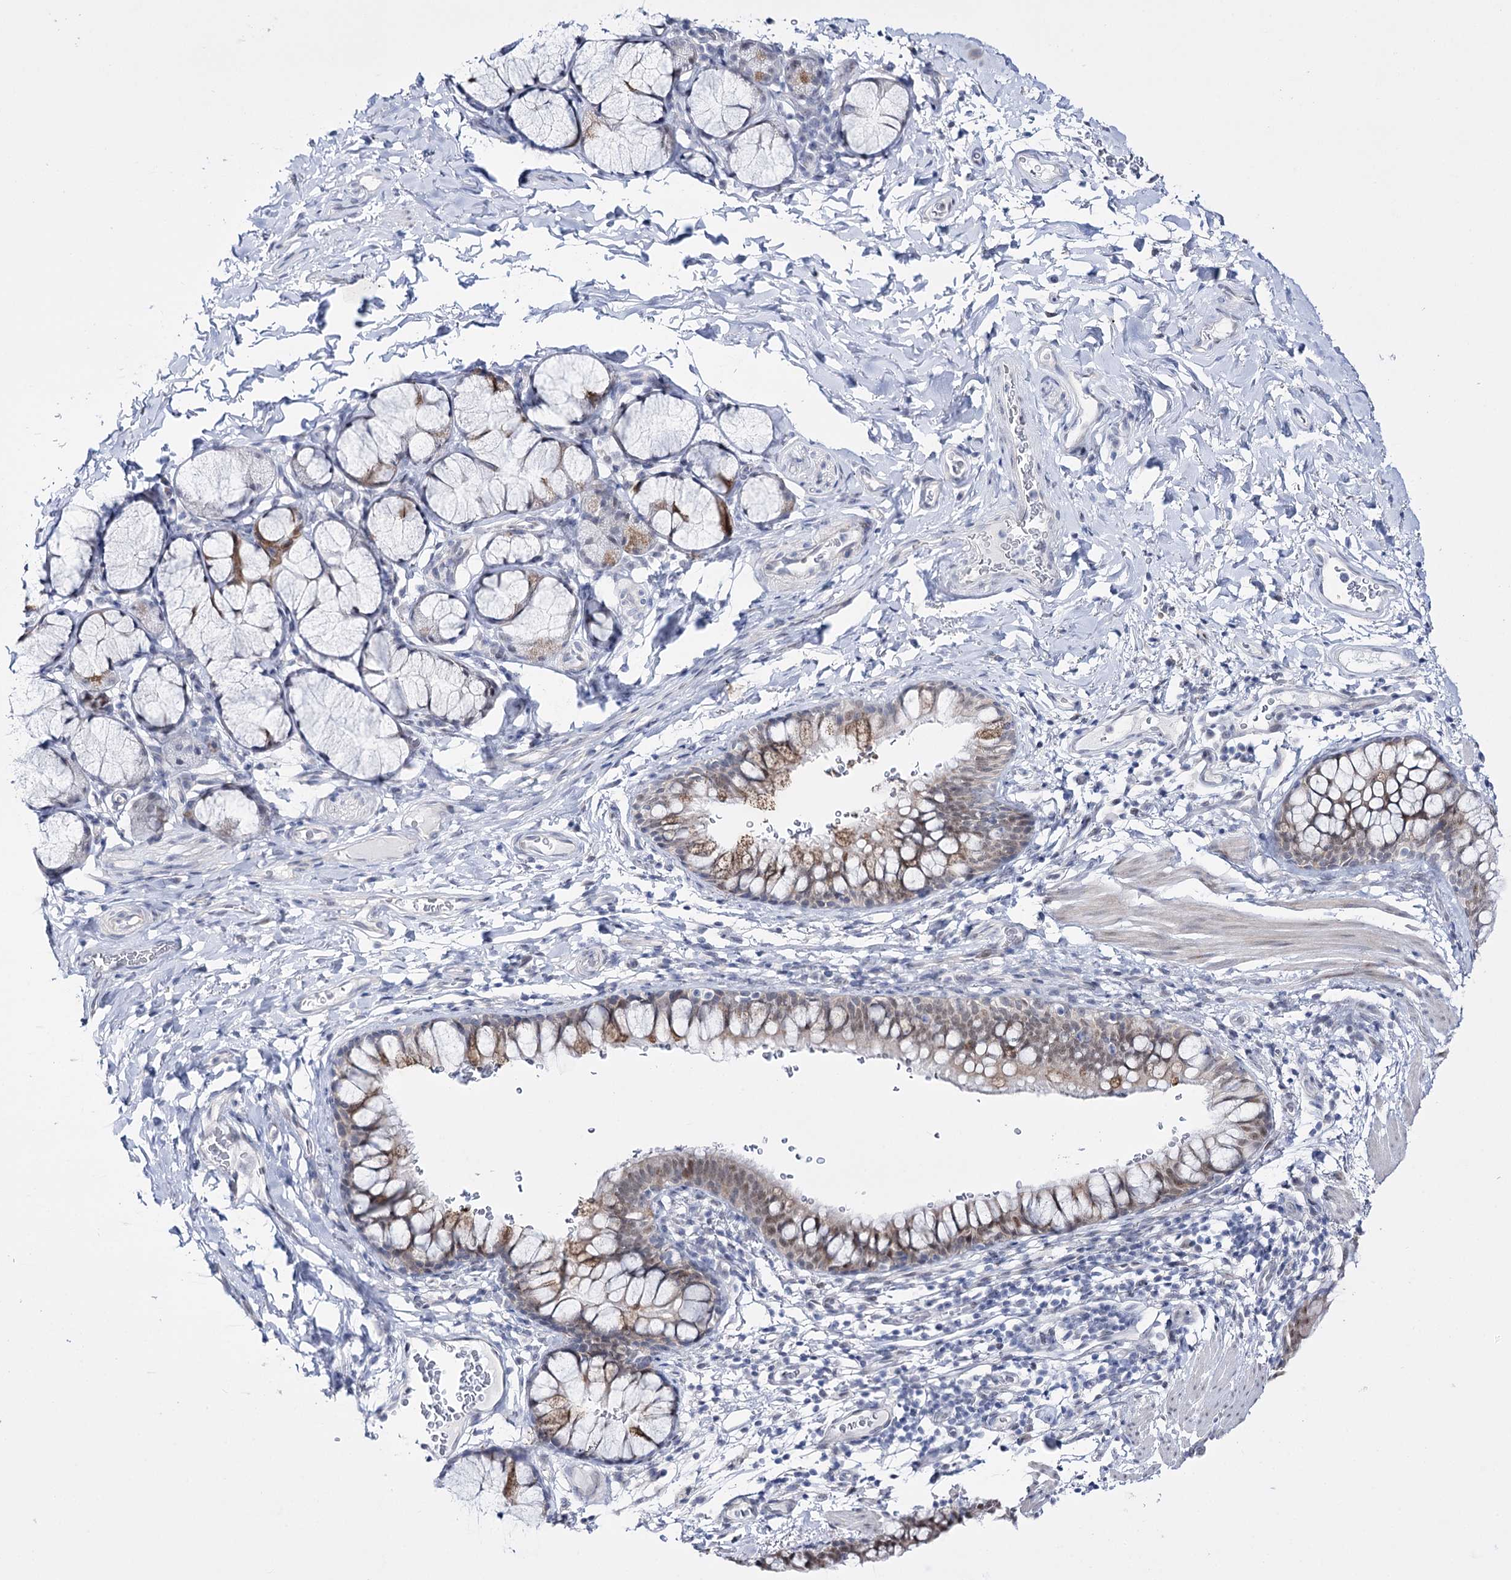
{"staining": {"intensity": "moderate", "quantity": "<25%", "location": "cytoplasmic/membranous,nuclear"}, "tissue": "bronchus", "cell_type": "Respiratory epithelial cells", "image_type": "normal", "snomed": [{"axis": "morphology", "description": "Normal tissue, NOS"}, {"axis": "topography", "description": "Cartilage tissue"}, {"axis": "topography", "description": "Bronchus"}], "caption": "Immunohistochemical staining of benign human bronchus reveals <25% levels of moderate cytoplasmic/membranous,nuclear protein positivity in about <25% of respiratory epithelial cells.", "gene": "RBM15B", "patient": {"sex": "female", "age": 36}}